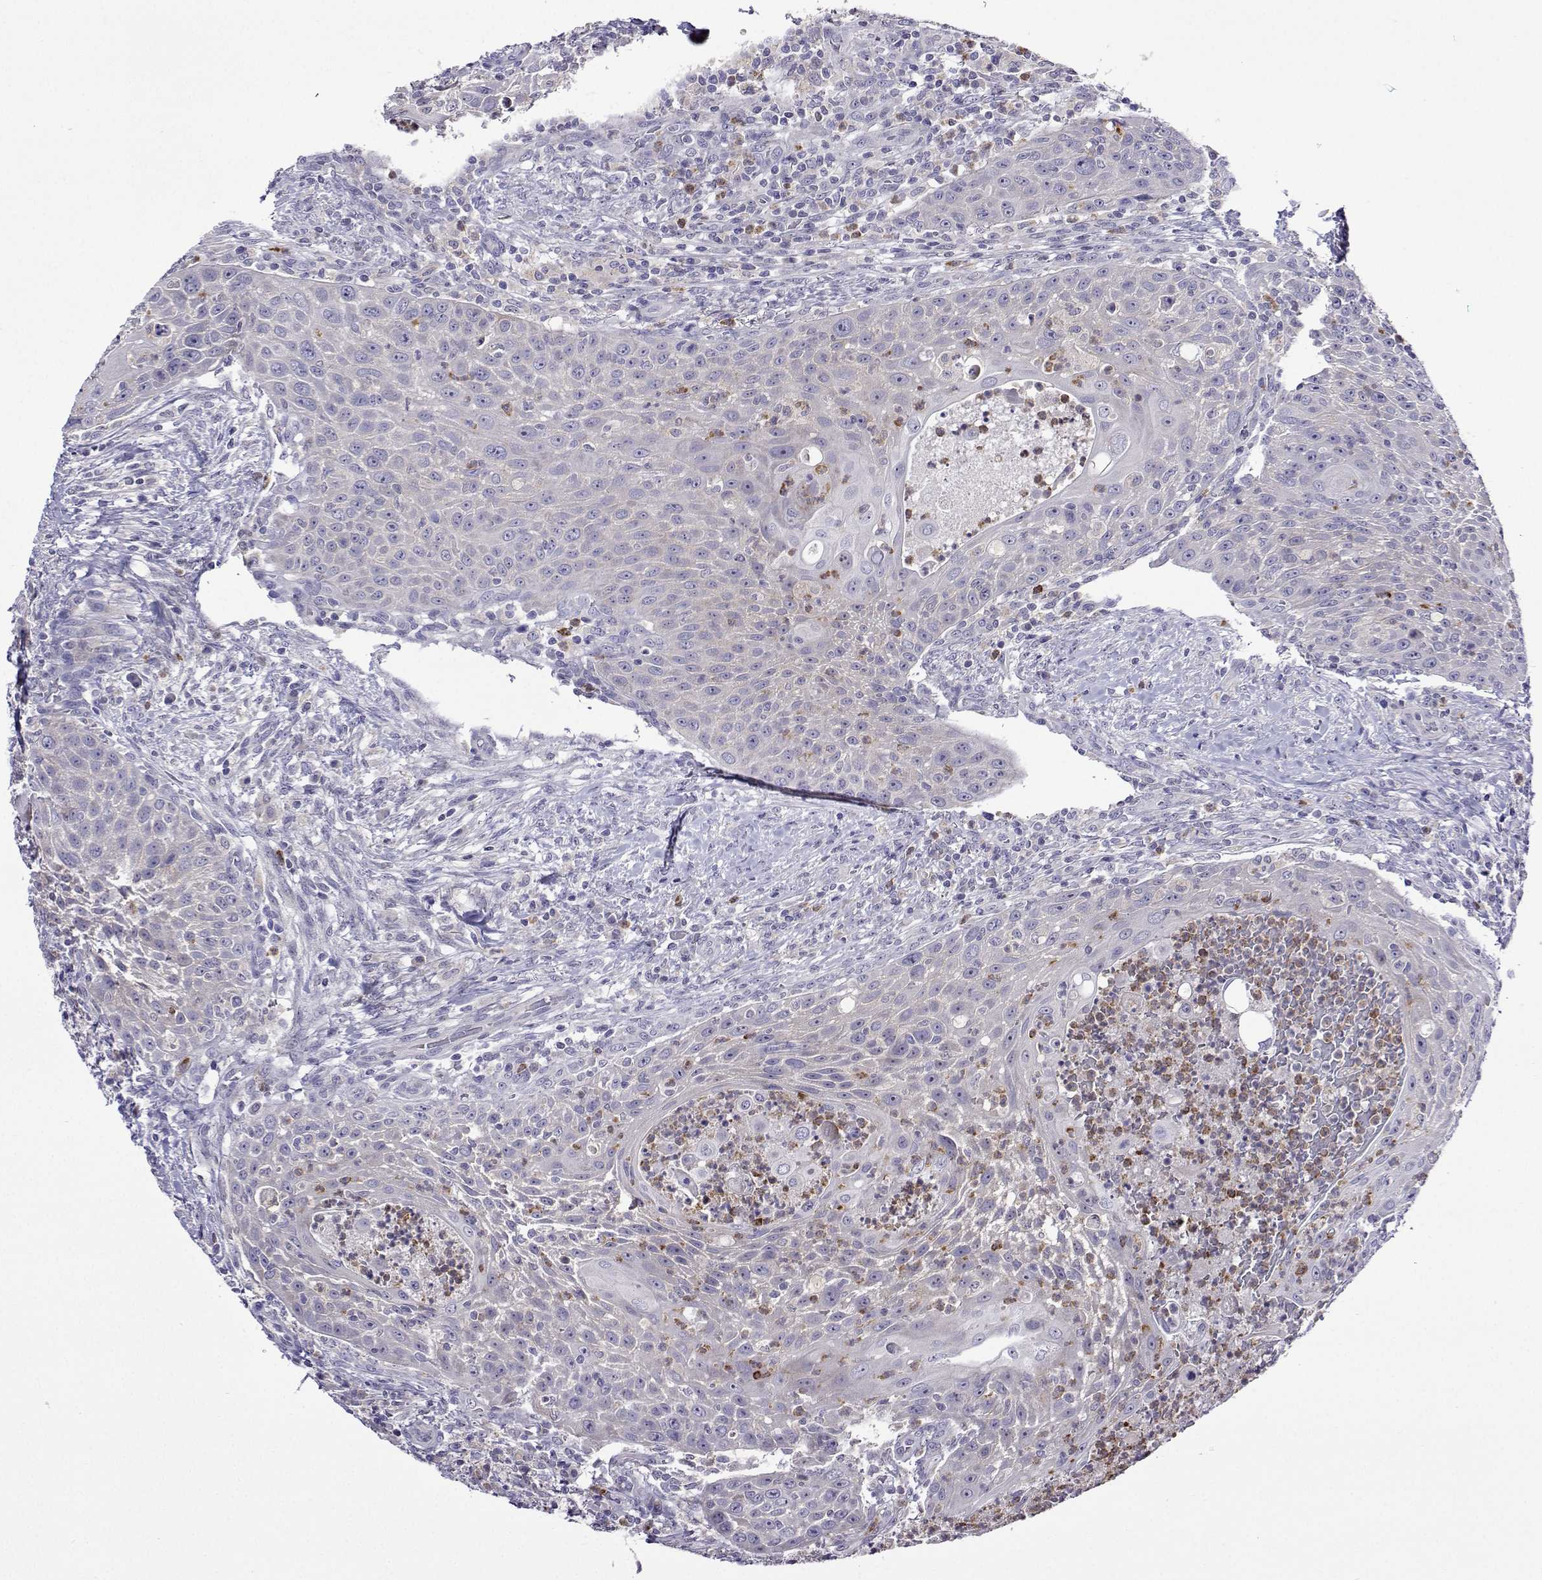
{"staining": {"intensity": "negative", "quantity": "none", "location": "none"}, "tissue": "head and neck cancer", "cell_type": "Tumor cells", "image_type": "cancer", "snomed": [{"axis": "morphology", "description": "Squamous cell carcinoma, NOS"}, {"axis": "topography", "description": "Head-Neck"}], "caption": "Tumor cells are negative for protein expression in human squamous cell carcinoma (head and neck).", "gene": "SULT2A1", "patient": {"sex": "male", "age": 69}}